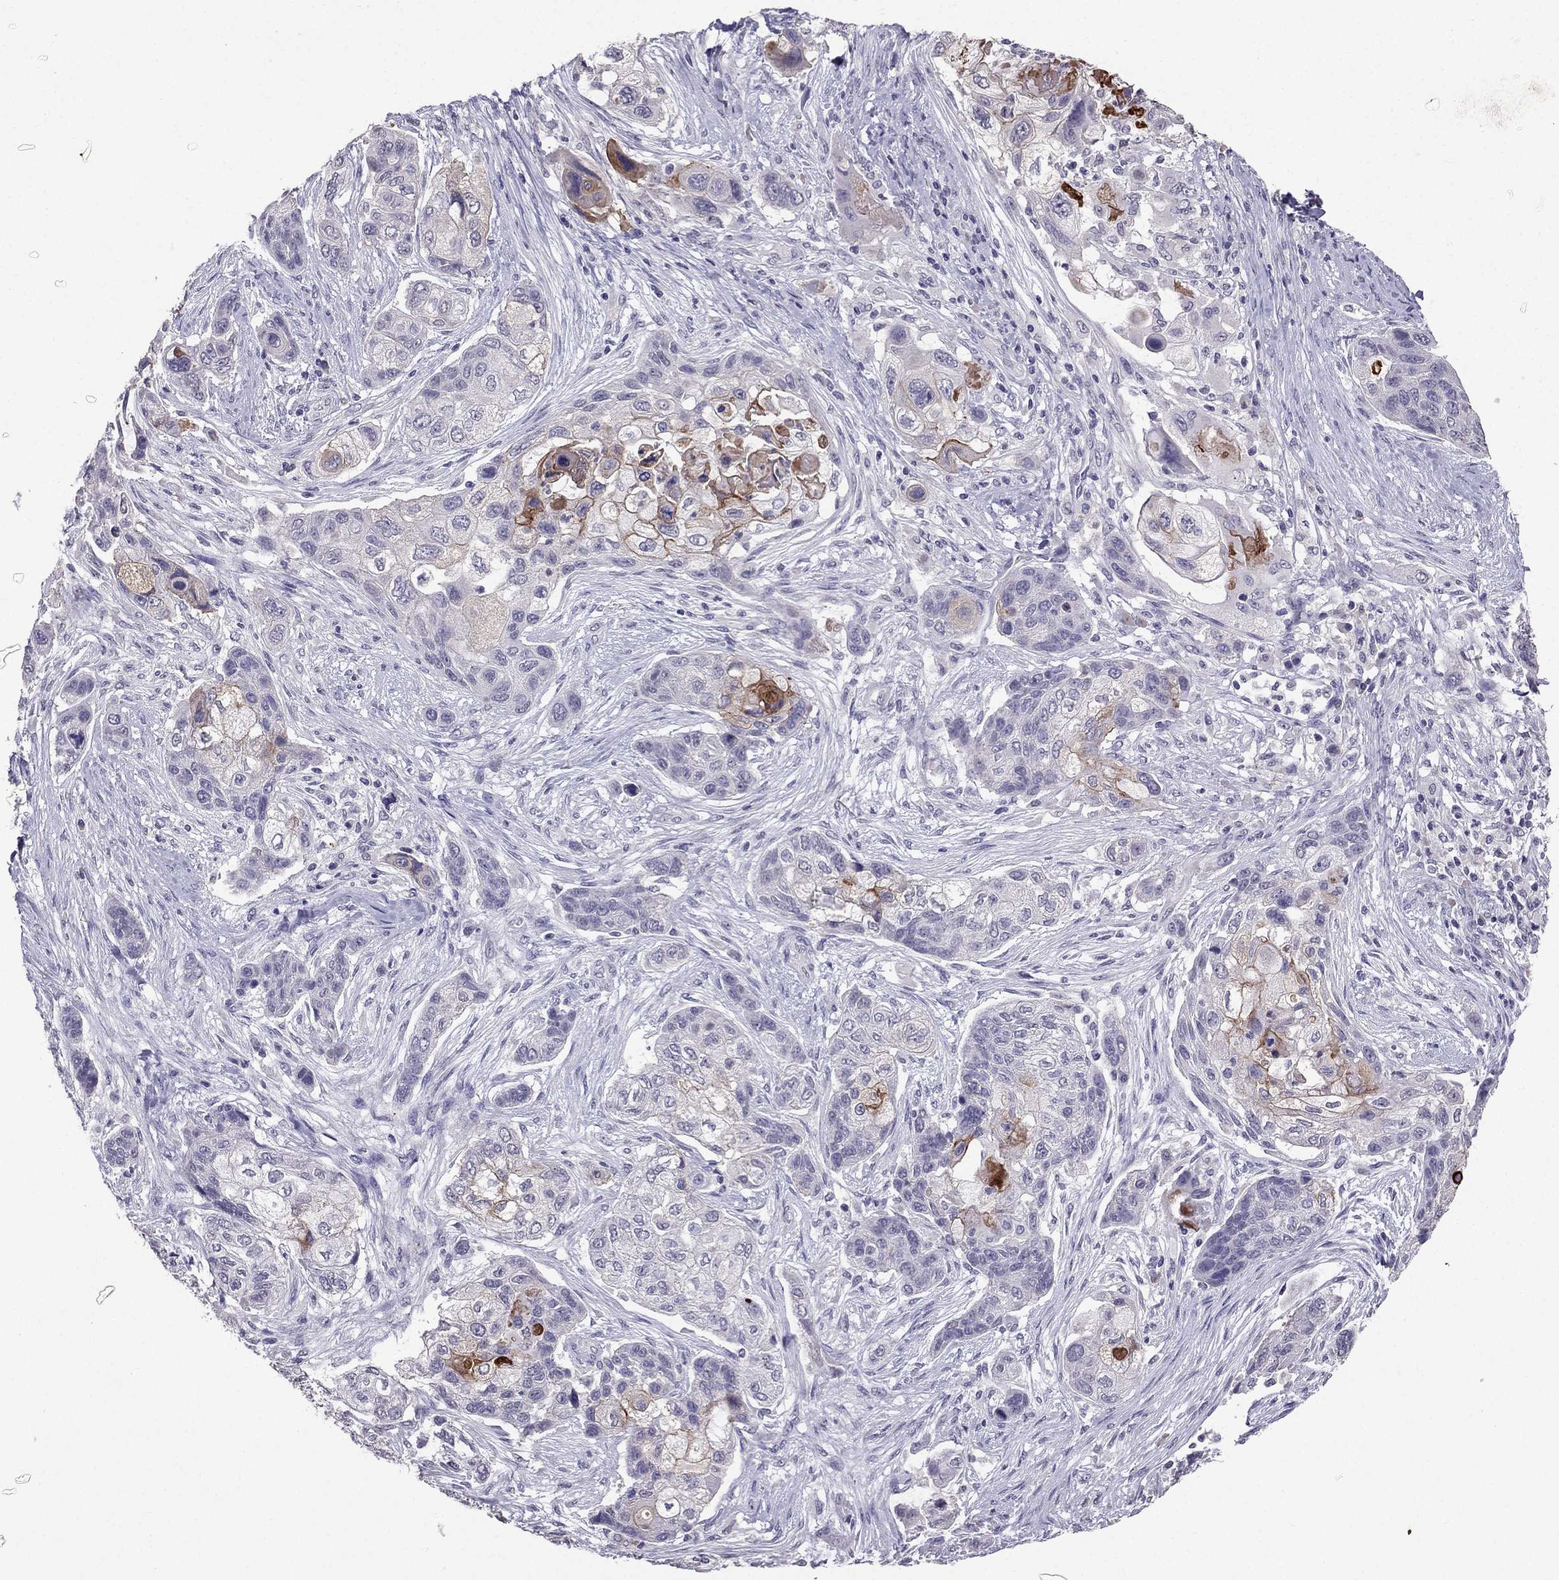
{"staining": {"intensity": "strong", "quantity": "<25%", "location": "cytoplasmic/membranous"}, "tissue": "lung cancer", "cell_type": "Tumor cells", "image_type": "cancer", "snomed": [{"axis": "morphology", "description": "Squamous cell carcinoma, NOS"}, {"axis": "topography", "description": "Lung"}], "caption": "Immunohistochemistry (IHC) photomicrograph of lung cancer stained for a protein (brown), which reveals medium levels of strong cytoplasmic/membranous expression in approximately <25% of tumor cells.", "gene": "SCG5", "patient": {"sex": "male", "age": 69}}